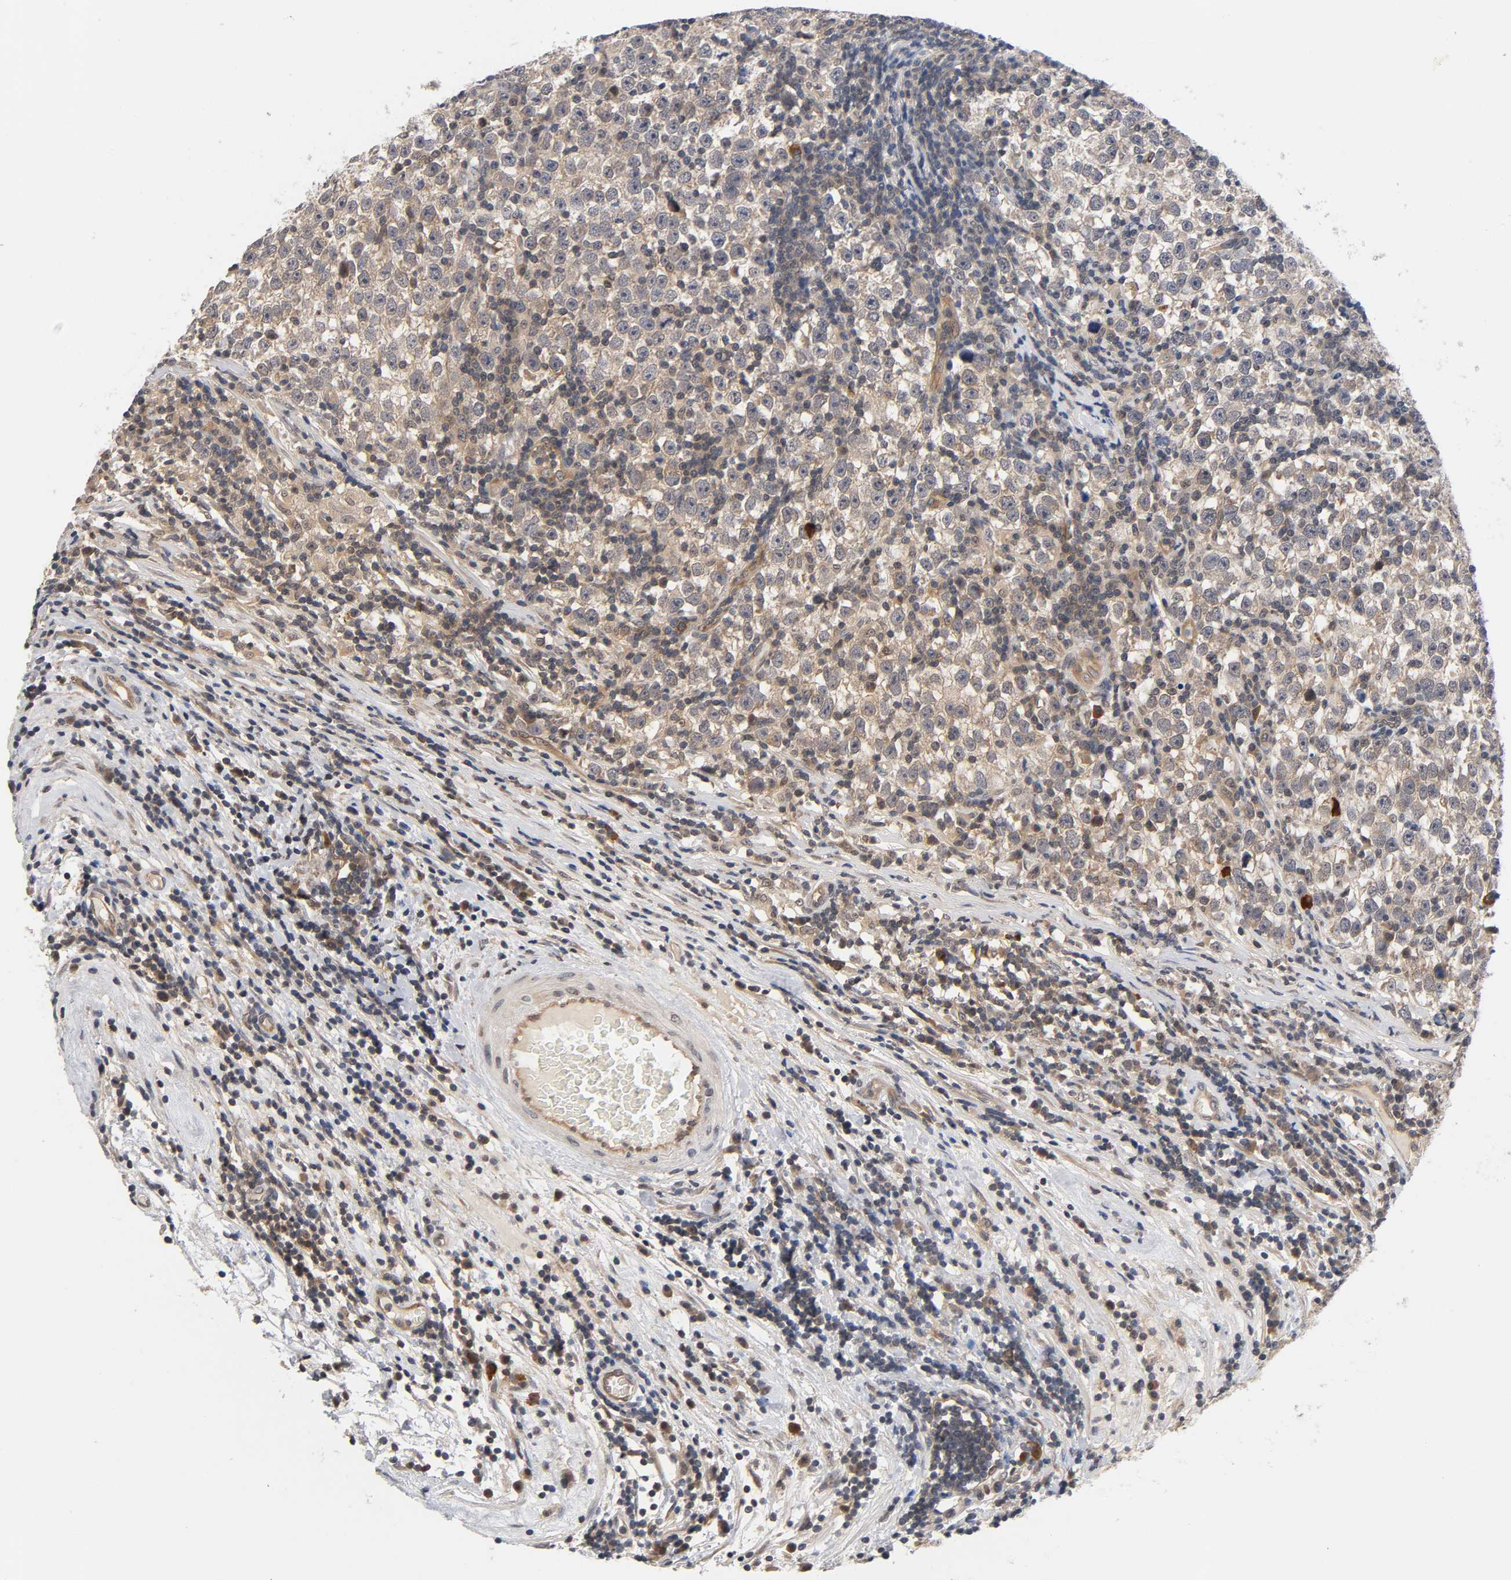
{"staining": {"intensity": "moderate", "quantity": ">75%", "location": "cytoplasmic/membranous"}, "tissue": "testis cancer", "cell_type": "Tumor cells", "image_type": "cancer", "snomed": [{"axis": "morphology", "description": "Seminoma, NOS"}, {"axis": "topography", "description": "Testis"}], "caption": "An image of seminoma (testis) stained for a protein shows moderate cytoplasmic/membranous brown staining in tumor cells.", "gene": "PRKAB1", "patient": {"sex": "male", "age": 43}}